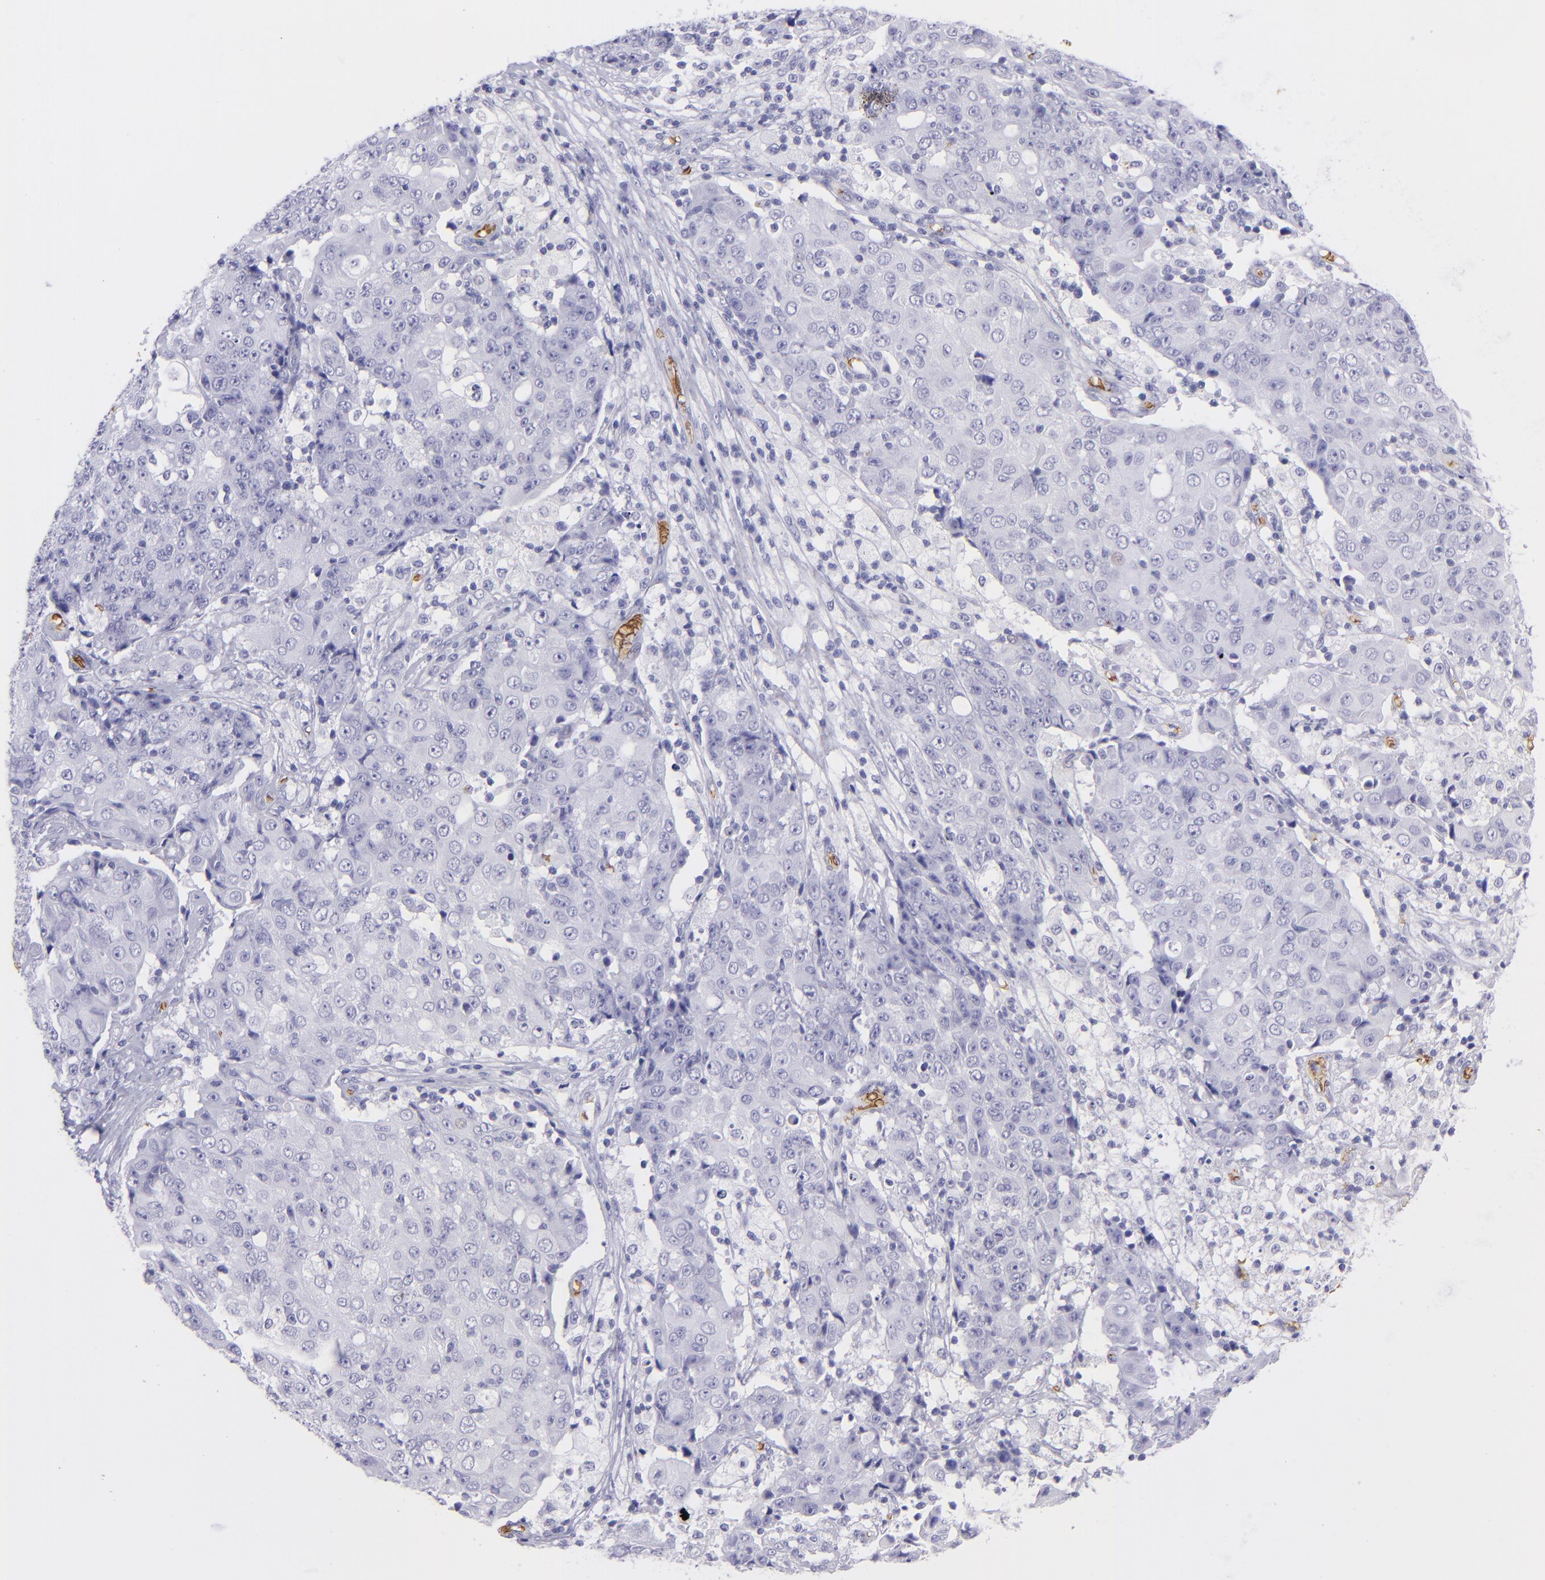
{"staining": {"intensity": "negative", "quantity": "none", "location": "none"}, "tissue": "ovarian cancer", "cell_type": "Tumor cells", "image_type": "cancer", "snomed": [{"axis": "morphology", "description": "Carcinoma, endometroid"}, {"axis": "topography", "description": "Ovary"}], "caption": "This is an immunohistochemistry histopathology image of human endometroid carcinoma (ovarian). There is no expression in tumor cells.", "gene": "GYPA", "patient": {"sex": "female", "age": 42}}